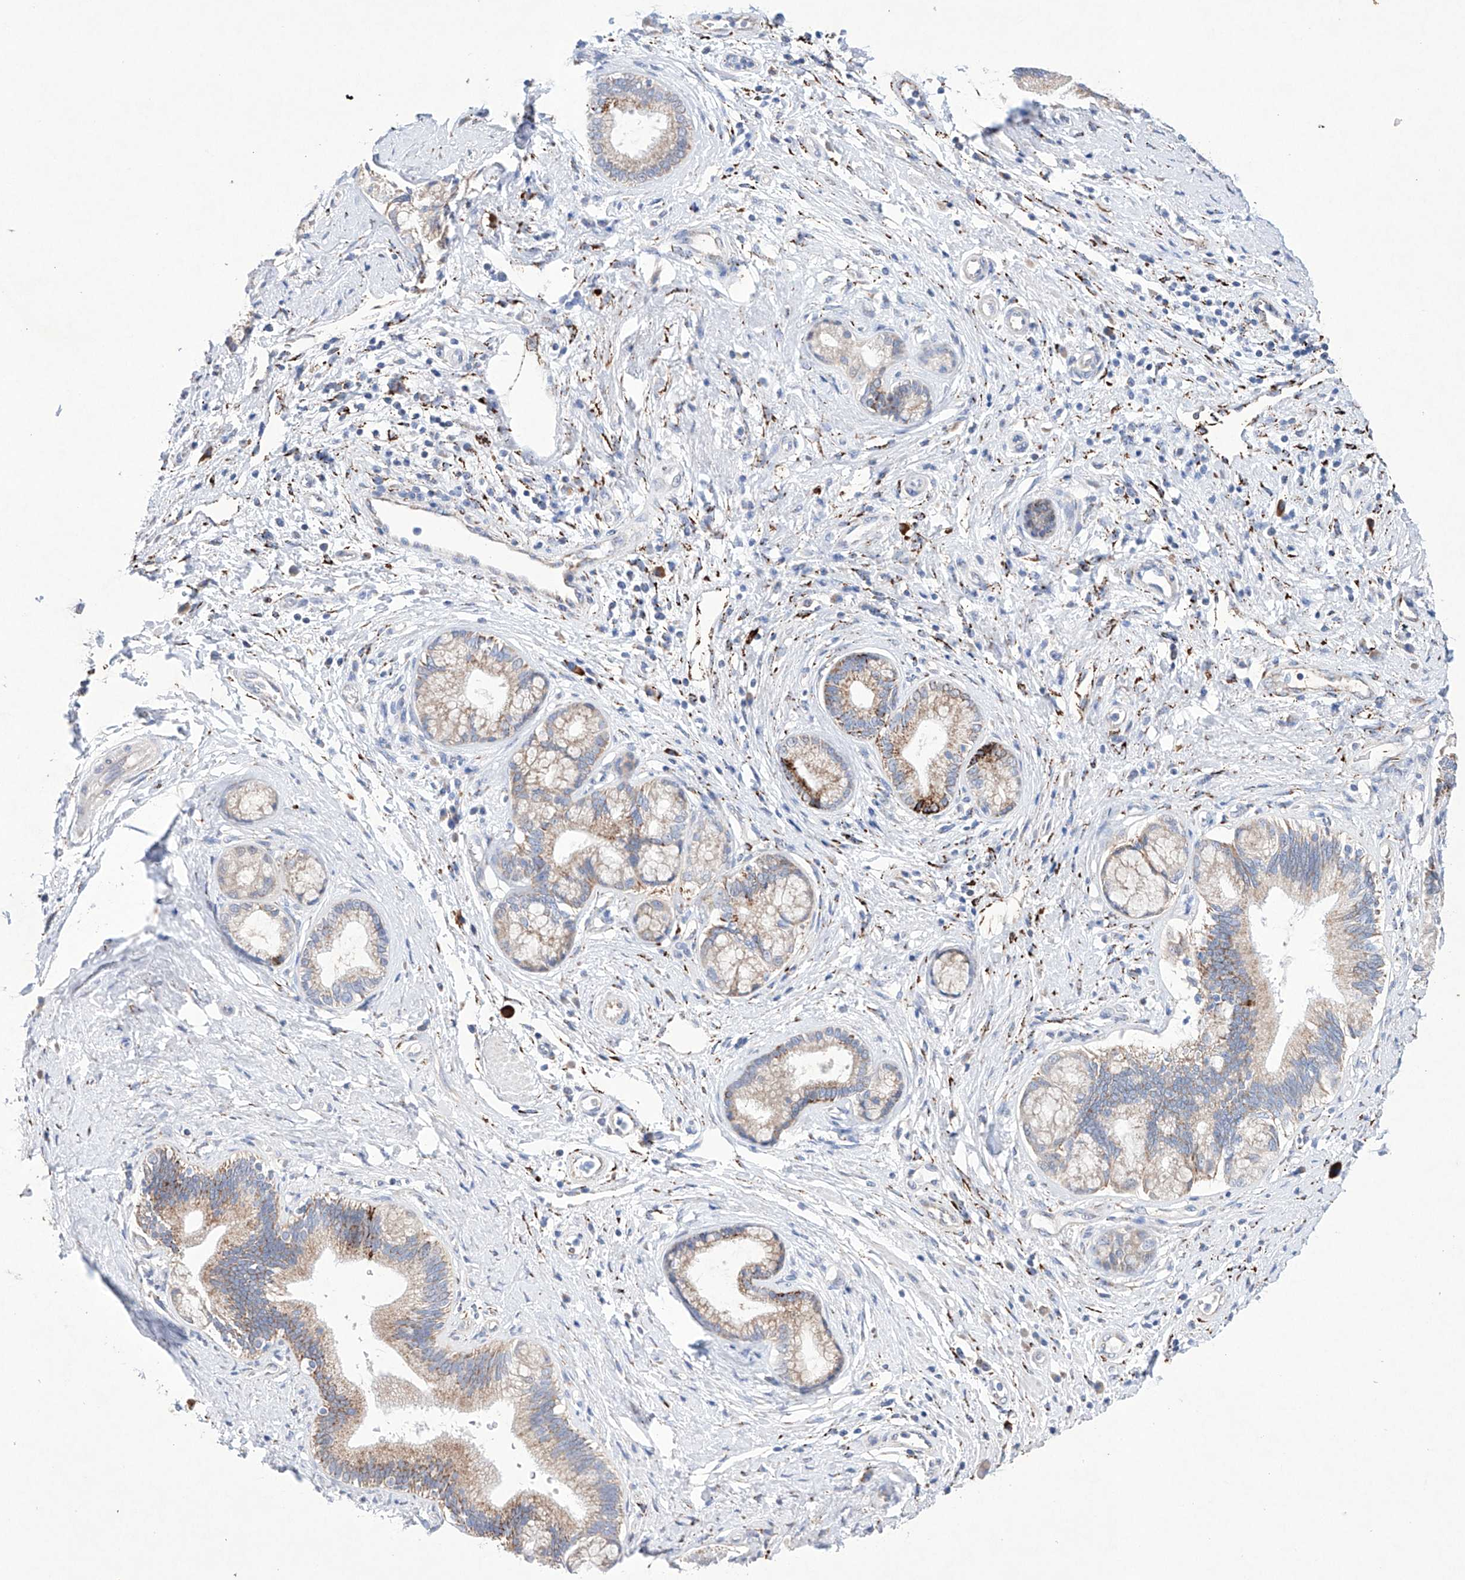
{"staining": {"intensity": "weak", "quantity": "25%-75%", "location": "cytoplasmic/membranous"}, "tissue": "pancreatic cancer", "cell_type": "Tumor cells", "image_type": "cancer", "snomed": [{"axis": "morphology", "description": "Adenocarcinoma, NOS"}, {"axis": "topography", "description": "Pancreas"}], "caption": "Pancreatic cancer stained for a protein exhibits weak cytoplasmic/membranous positivity in tumor cells.", "gene": "NRROS", "patient": {"sex": "female", "age": 73}}